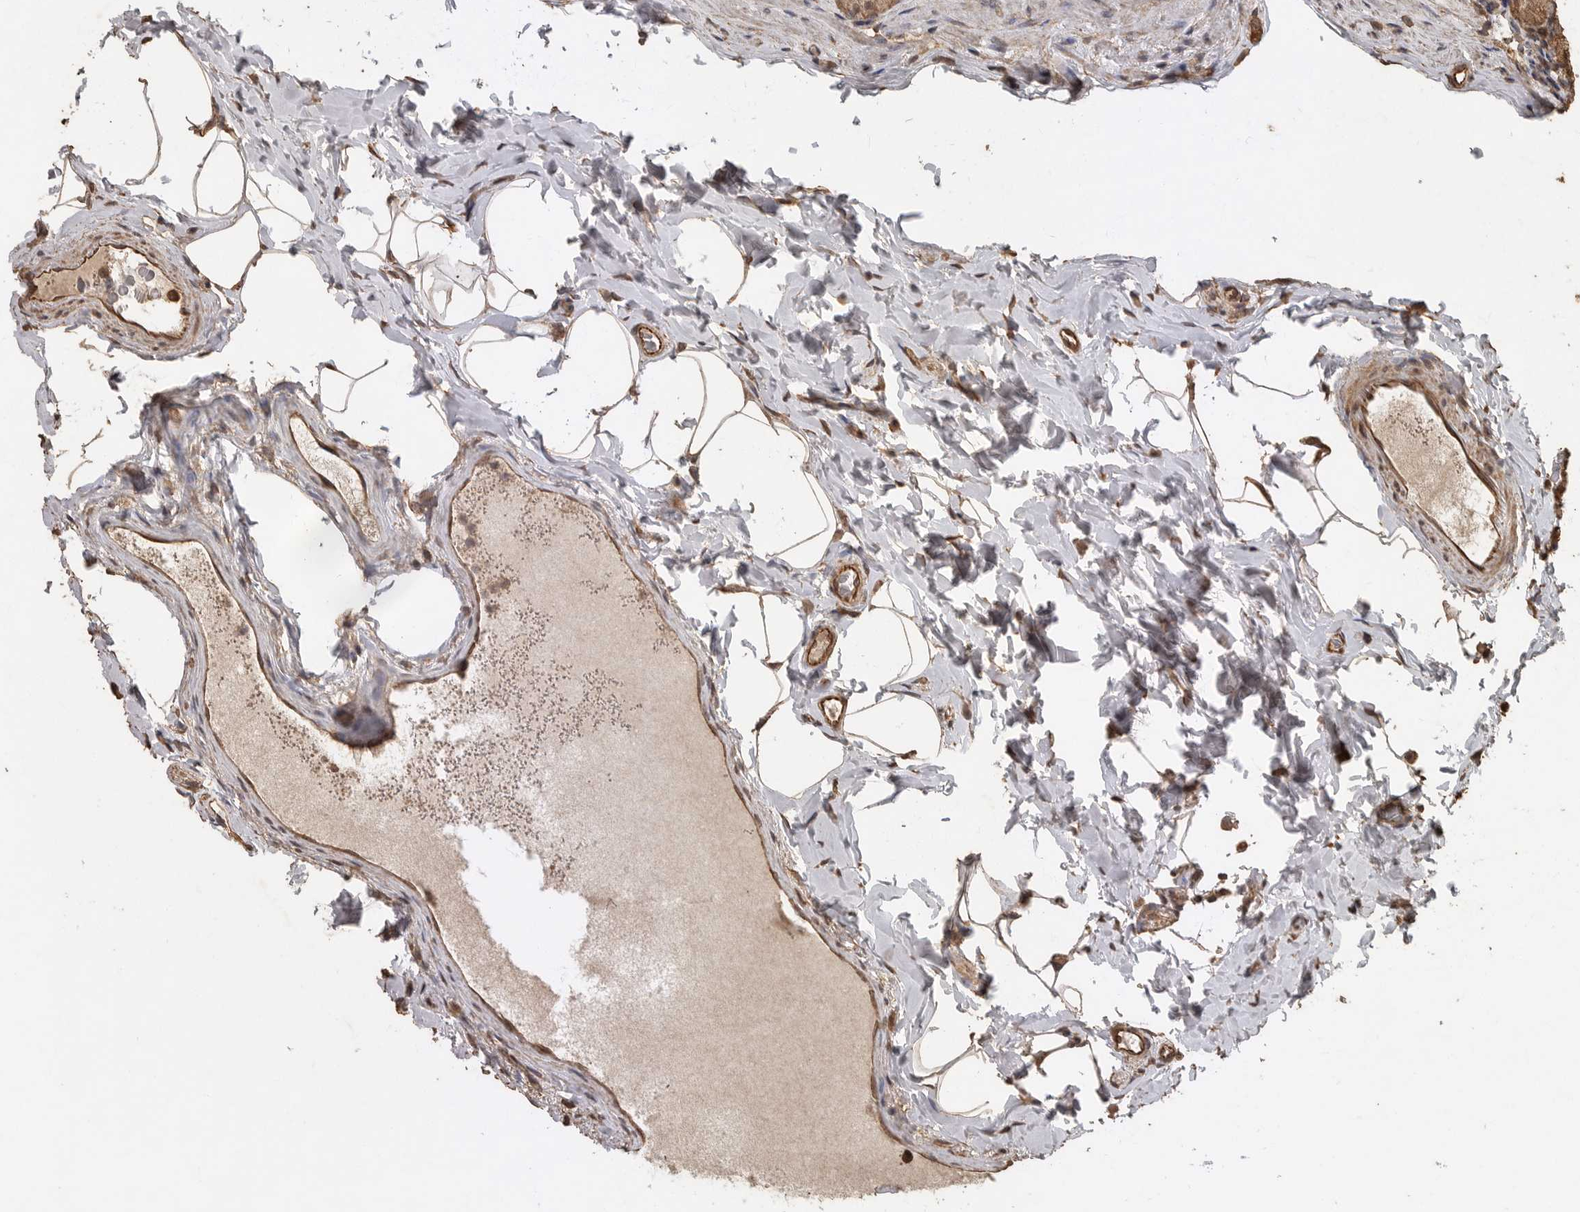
{"staining": {"intensity": "moderate", "quantity": ">75%", "location": "cytoplasmic/membranous"}, "tissue": "stomach", "cell_type": "Glandular cells", "image_type": "normal", "snomed": [{"axis": "morphology", "description": "Normal tissue, NOS"}, {"axis": "topography", "description": "Stomach, upper"}], "caption": "A medium amount of moderate cytoplasmic/membranous expression is seen in approximately >75% of glandular cells in benign stomach.", "gene": "PINK1", "patient": {"sex": "male", "age": 68}}